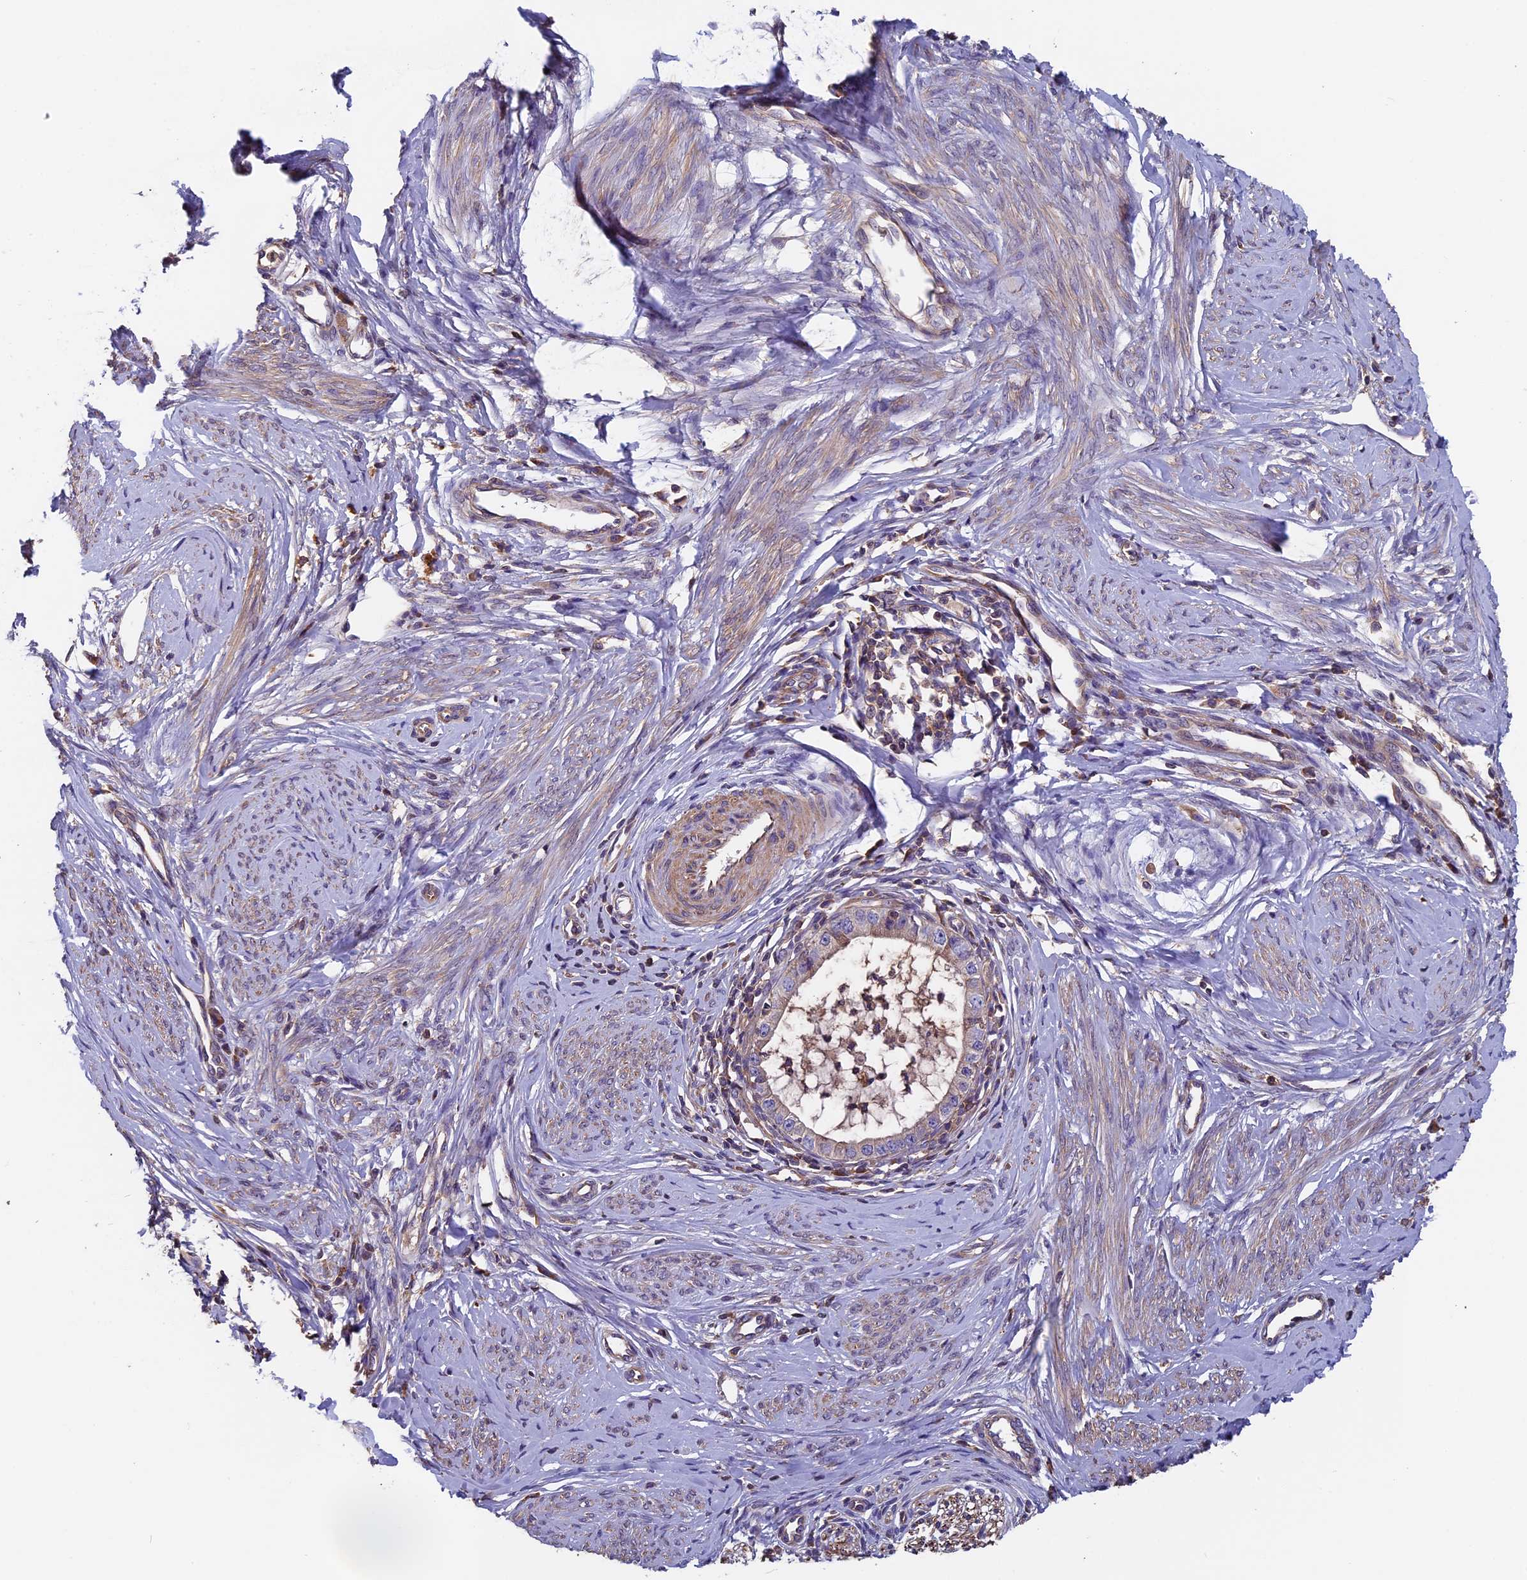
{"staining": {"intensity": "weak", "quantity": "25%-75%", "location": "cytoplasmic/membranous"}, "tissue": "cervical cancer", "cell_type": "Tumor cells", "image_type": "cancer", "snomed": [{"axis": "morphology", "description": "Adenocarcinoma, NOS"}, {"axis": "topography", "description": "Cervix"}], "caption": "Protein expression analysis of human cervical cancer (adenocarcinoma) reveals weak cytoplasmic/membranous expression in about 25%-75% of tumor cells.", "gene": "CCDC153", "patient": {"sex": "female", "age": 36}}